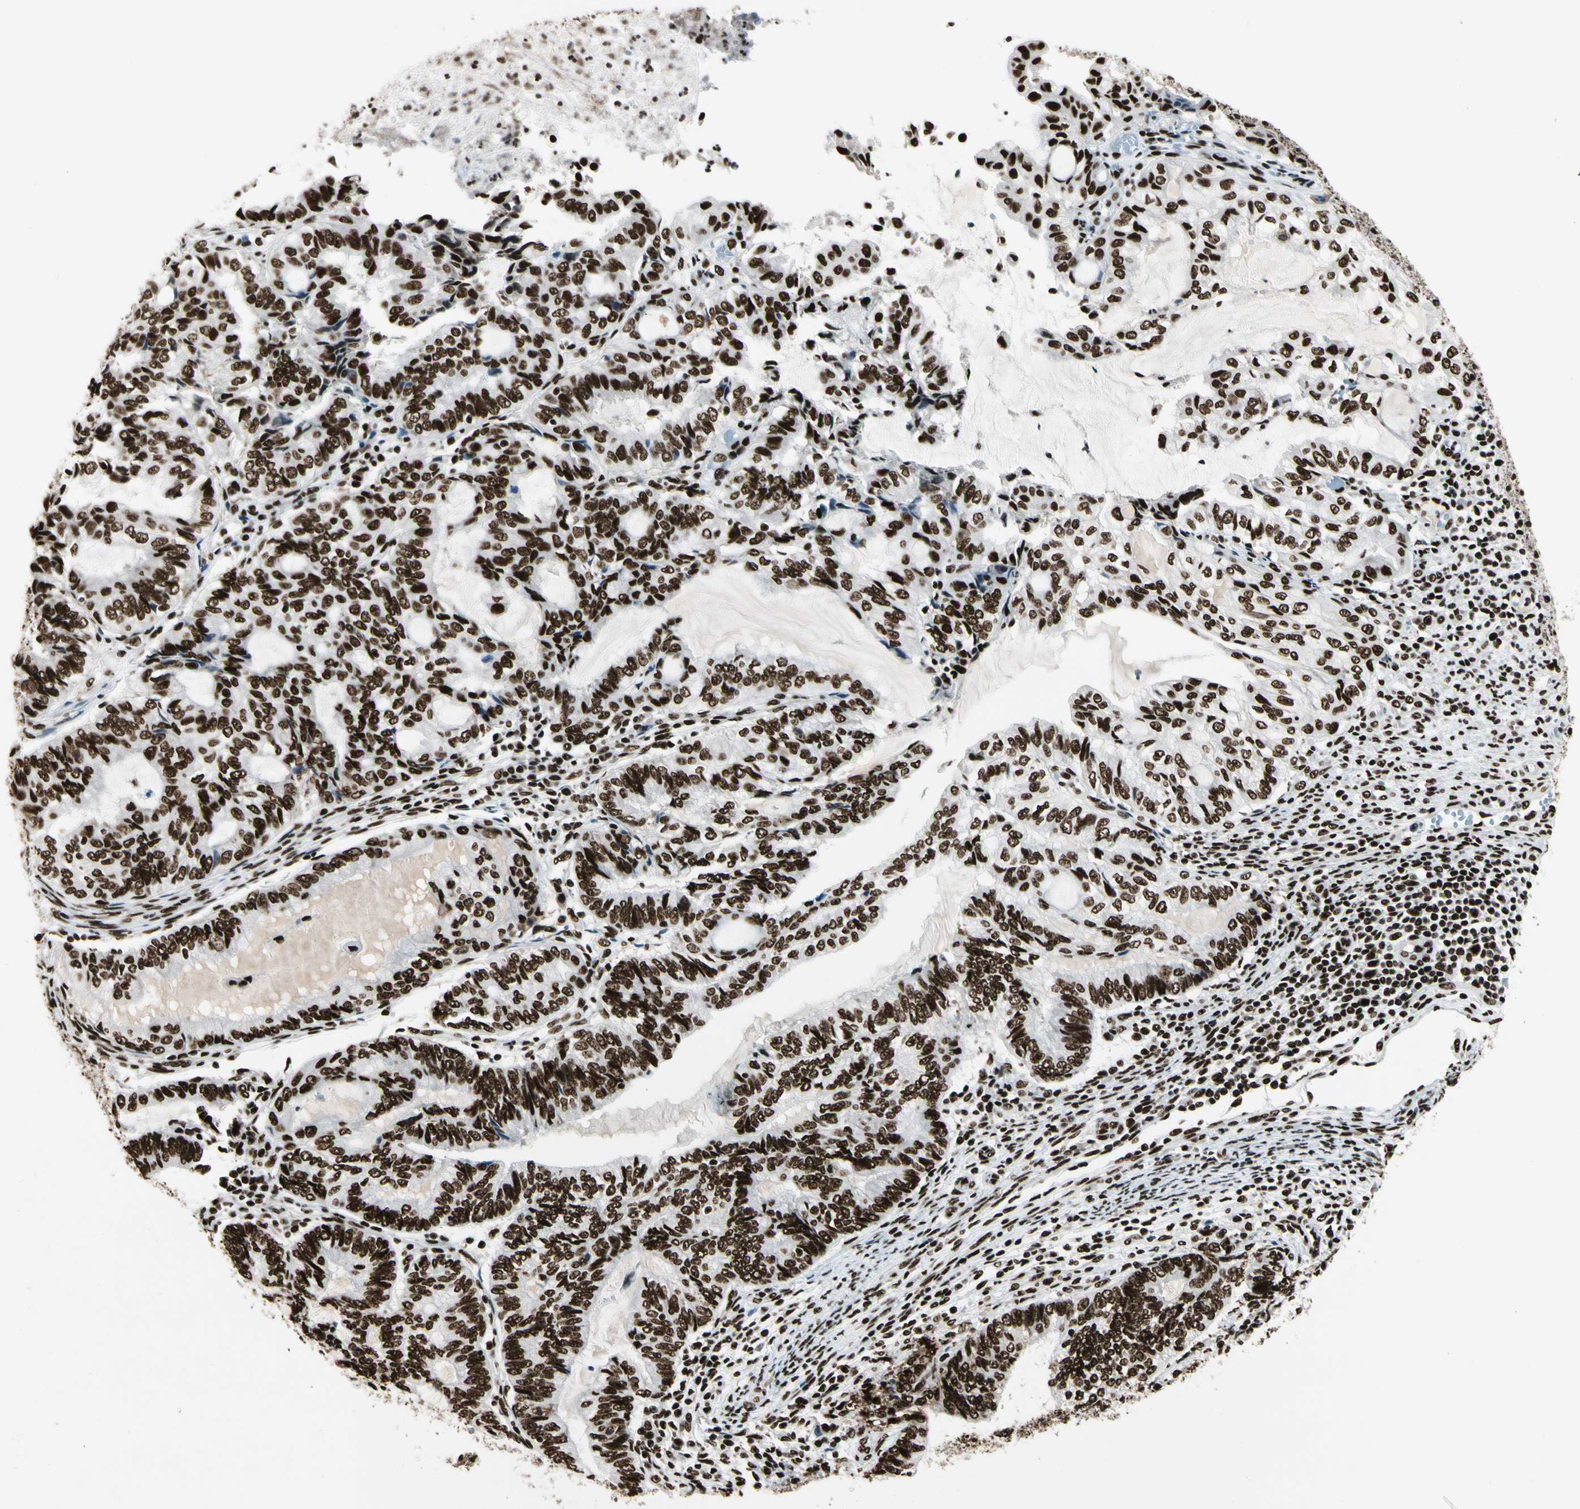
{"staining": {"intensity": "strong", "quantity": ">75%", "location": "nuclear"}, "tissue": "endometrial cancer", "cell_type": "Tumor cells", "image_type": "cancer", "snomed": [{"axis": "morphology", "description": "Adenocarcinoma, NOS"}, {"axis": "topography", "description": "Uterus"}, {"axis": "topography", "description": "Endometrium"}], "caption": "High-magnification brightfield microscopy of endometrial cancer stained with DAB (3,3'-diaminobenzidine) (brown) and counterstained with hematoxylin (blue). tumor cells exhibit strong nuclear positivity is identified in about>75% of cells. (DAB = brown stain, brightfield microscopy at high magnification).", "gene": "CCAR1", "patient": {"sex": "female", "age": 70}}